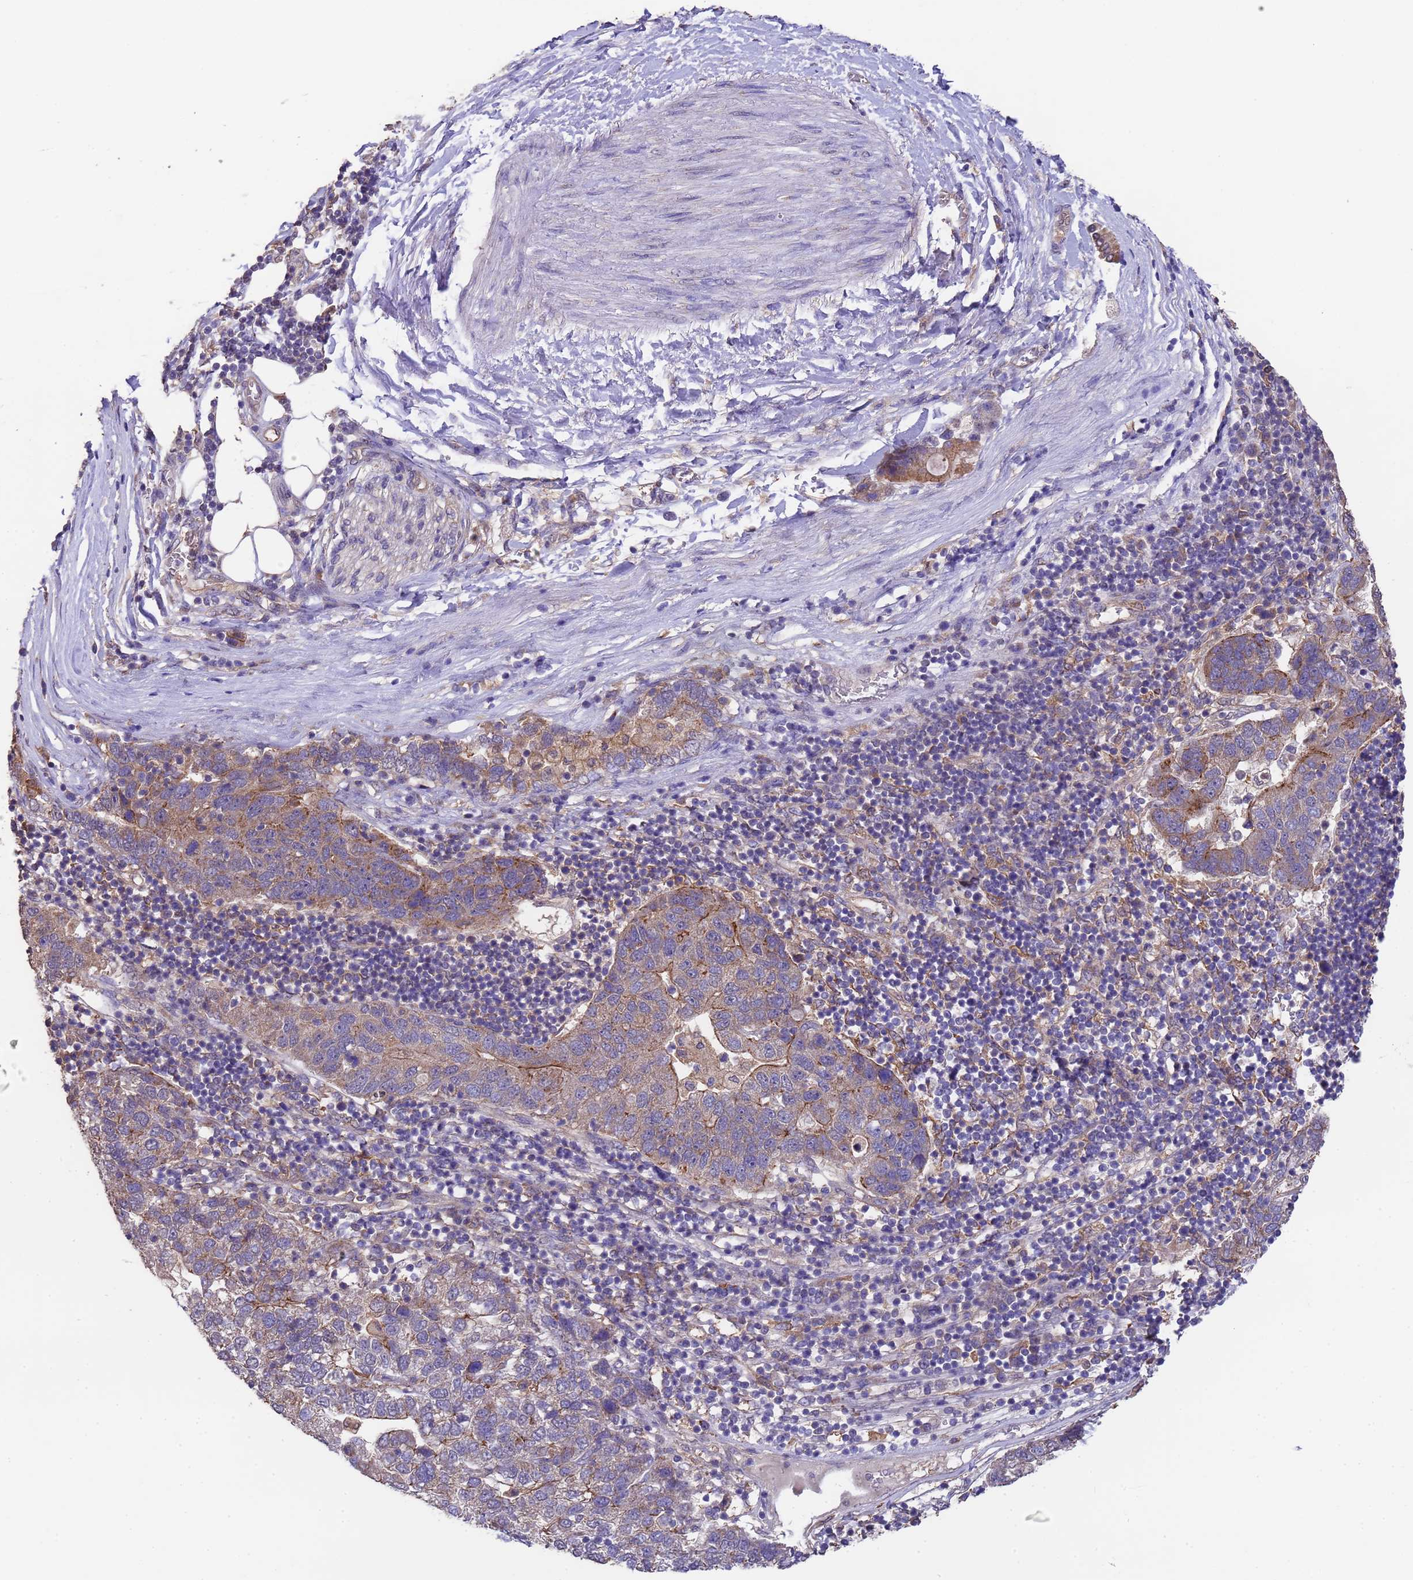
{"staining": {"intensity": "moderate", "quantity": "<25%", "location": "cytoplasmic/membranous"}, "tissue": "pancreatic cancer", "cell_type": "Tumor cells", "image_type": "cancer", "snomed": [{"axis": "morphology", "description": "Adenocarcinoma, NOS"}, {"axis": "topography", "description": "Pancreas"}], "caption": "Tumor cells exhibit moderate cytoplasmic/membranous staining in approximately <25% of cells in pancreatic cancer.", "gene": "NPHP1", "patient": {"sex": "female", "age": 61}}